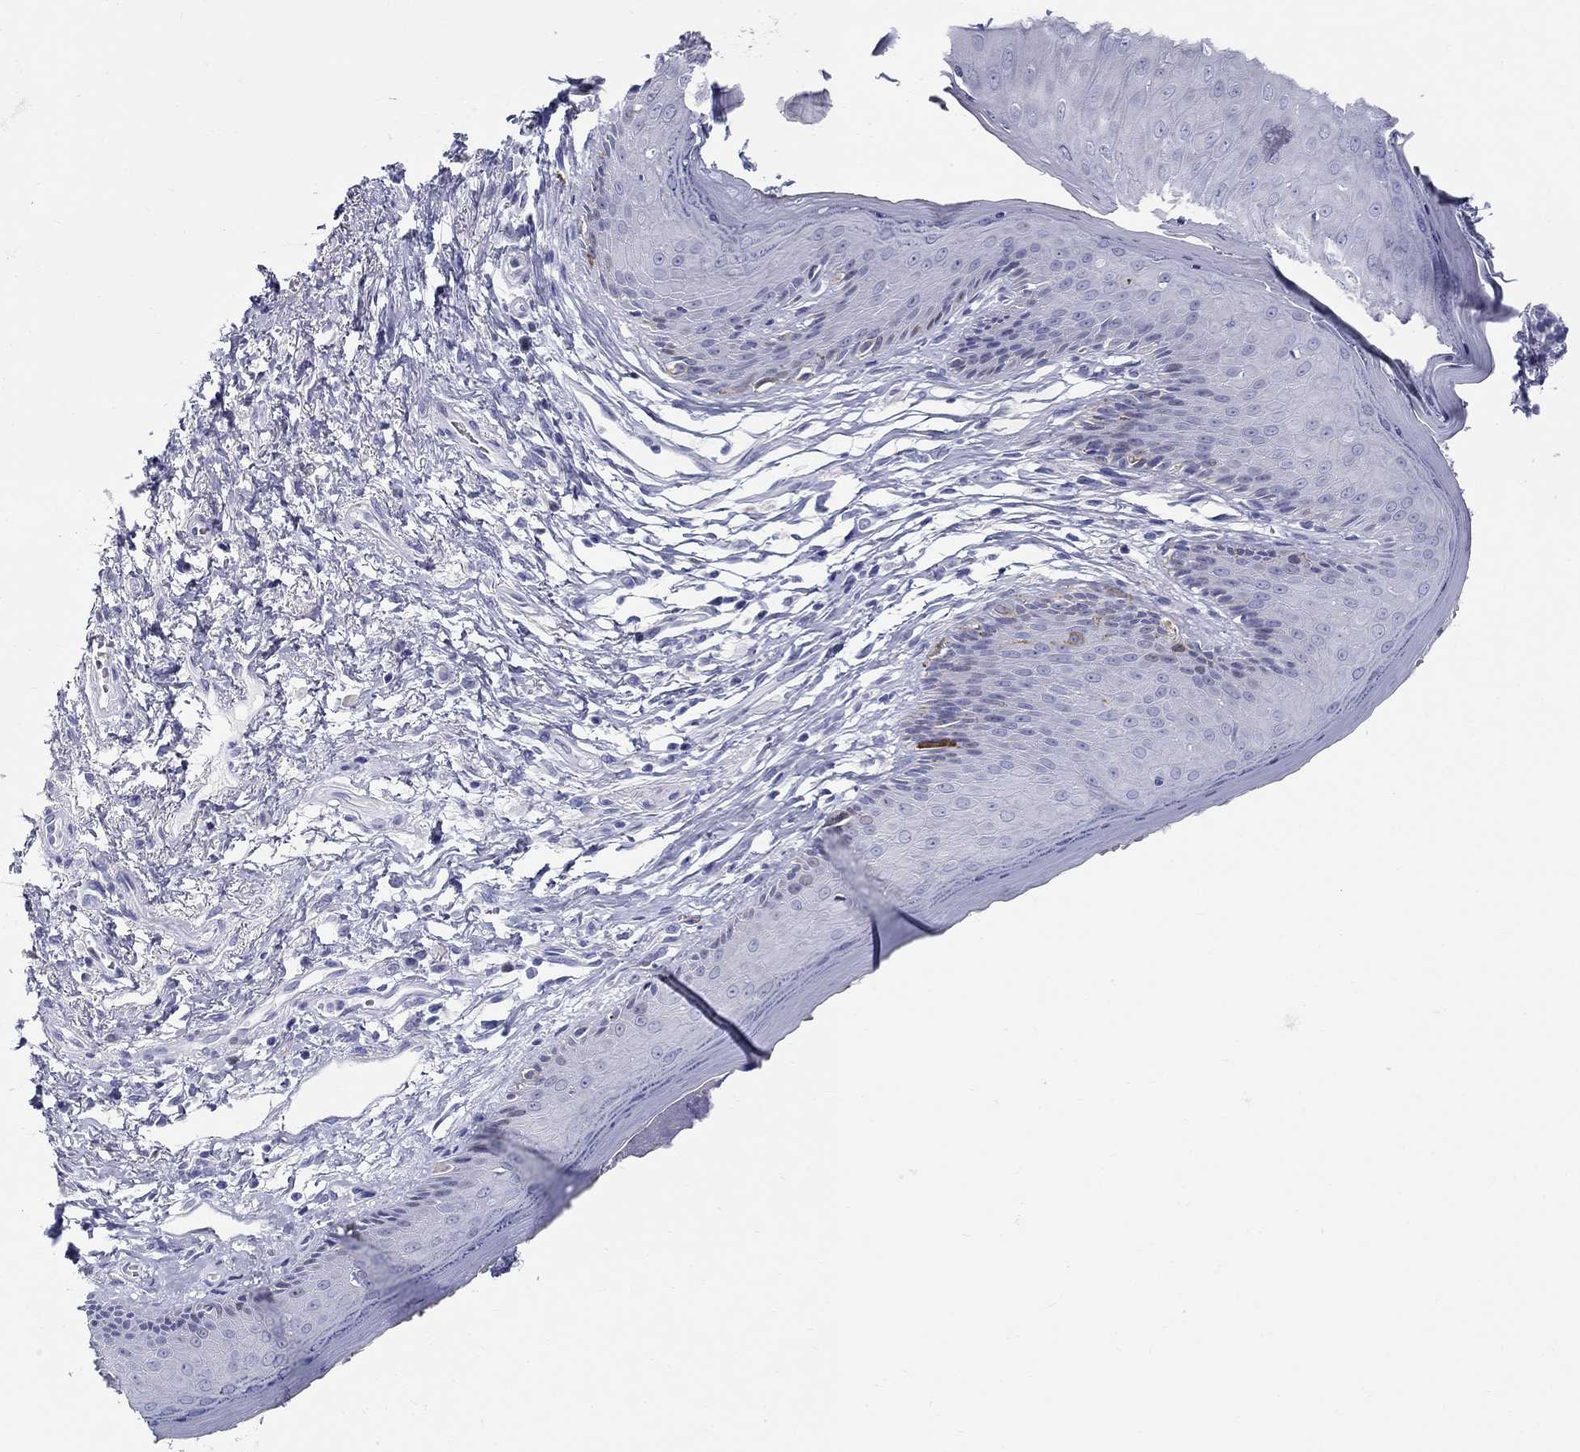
{"staining": {"intensity": "negative", "quantity": "none", "location": "none"}, "tissue": "skin", "cell_type": "Epidermal cells", "image_type": "normal", "snomed": [{"axis": "morphology", "description": "Normal tissue, NOS"}, {"axis": "morphology", "description": "Adenocarcinoma, NOS"}, {"axis": "topography", "description": "Rectum"}, {"axis": "topography", "description": "Anal"}], "caption": "A high-resolution histopathology image shows IHC staining of benign skin, which shows no significant positivity in epidermal cells.", "gene": "LAMP5", "patient": {"sex": "female", "age": 68}}